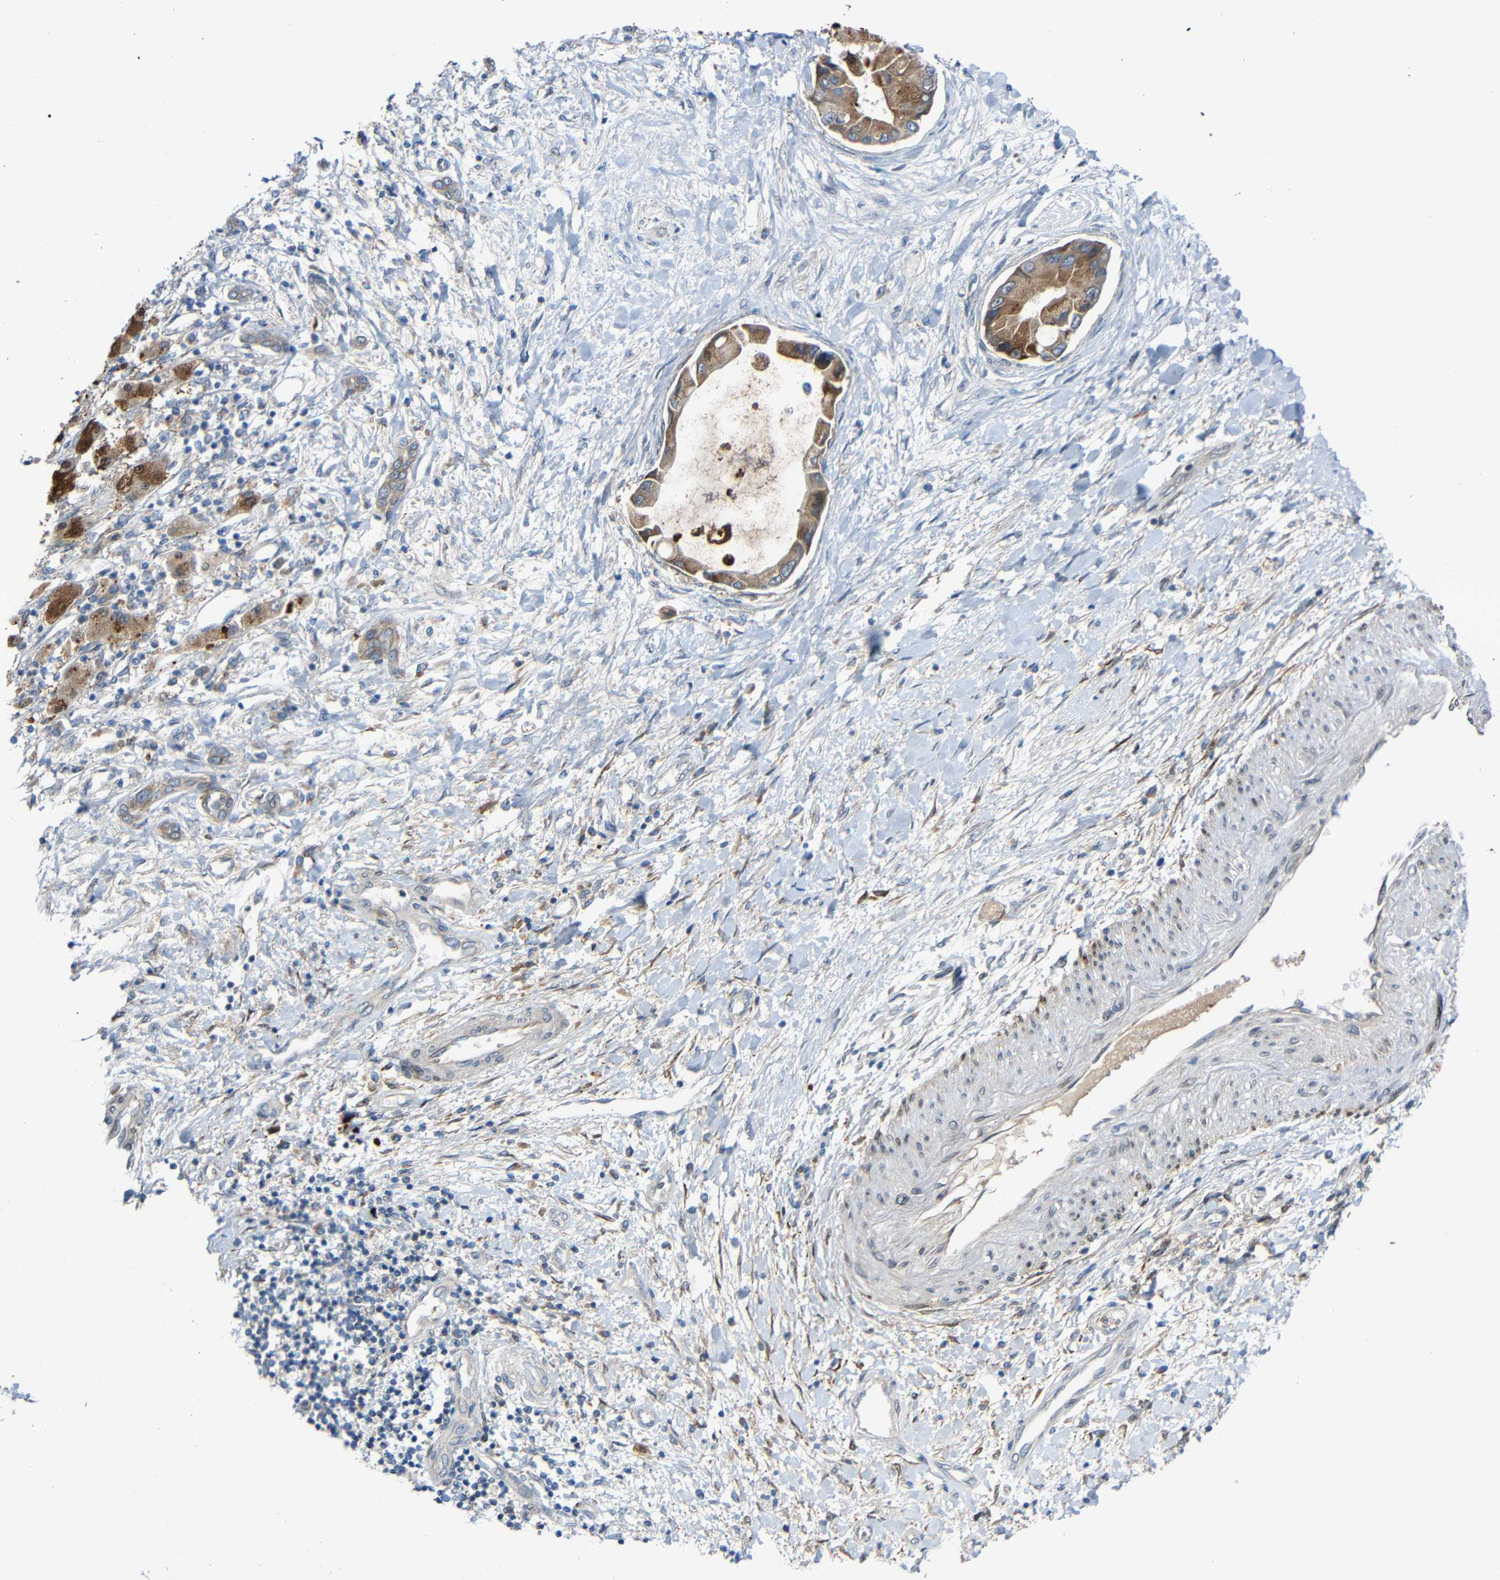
{"staining": {"intensity": "moderate", "quantity": ">75%", "location": "cytoplasmic/membranous"}, "tissue": "liver cancer", "cell_type": "Tumor cells", "image_type": "cancer", "snomed": [{"axis": "morphology", "description": "Cholangiocarcinoma"}, {"axis": "topography", "description": "Liver"}], "caption": "This image displays immunohistochemistry (IHC) staining of human liver cancer (cholangiocarcinoma), with medium moderate cytoplasmic/membranous expression in about >75% of tumor cells.", "gene": "TMEM25", "patient": {"sex": "male", "age": 50}}